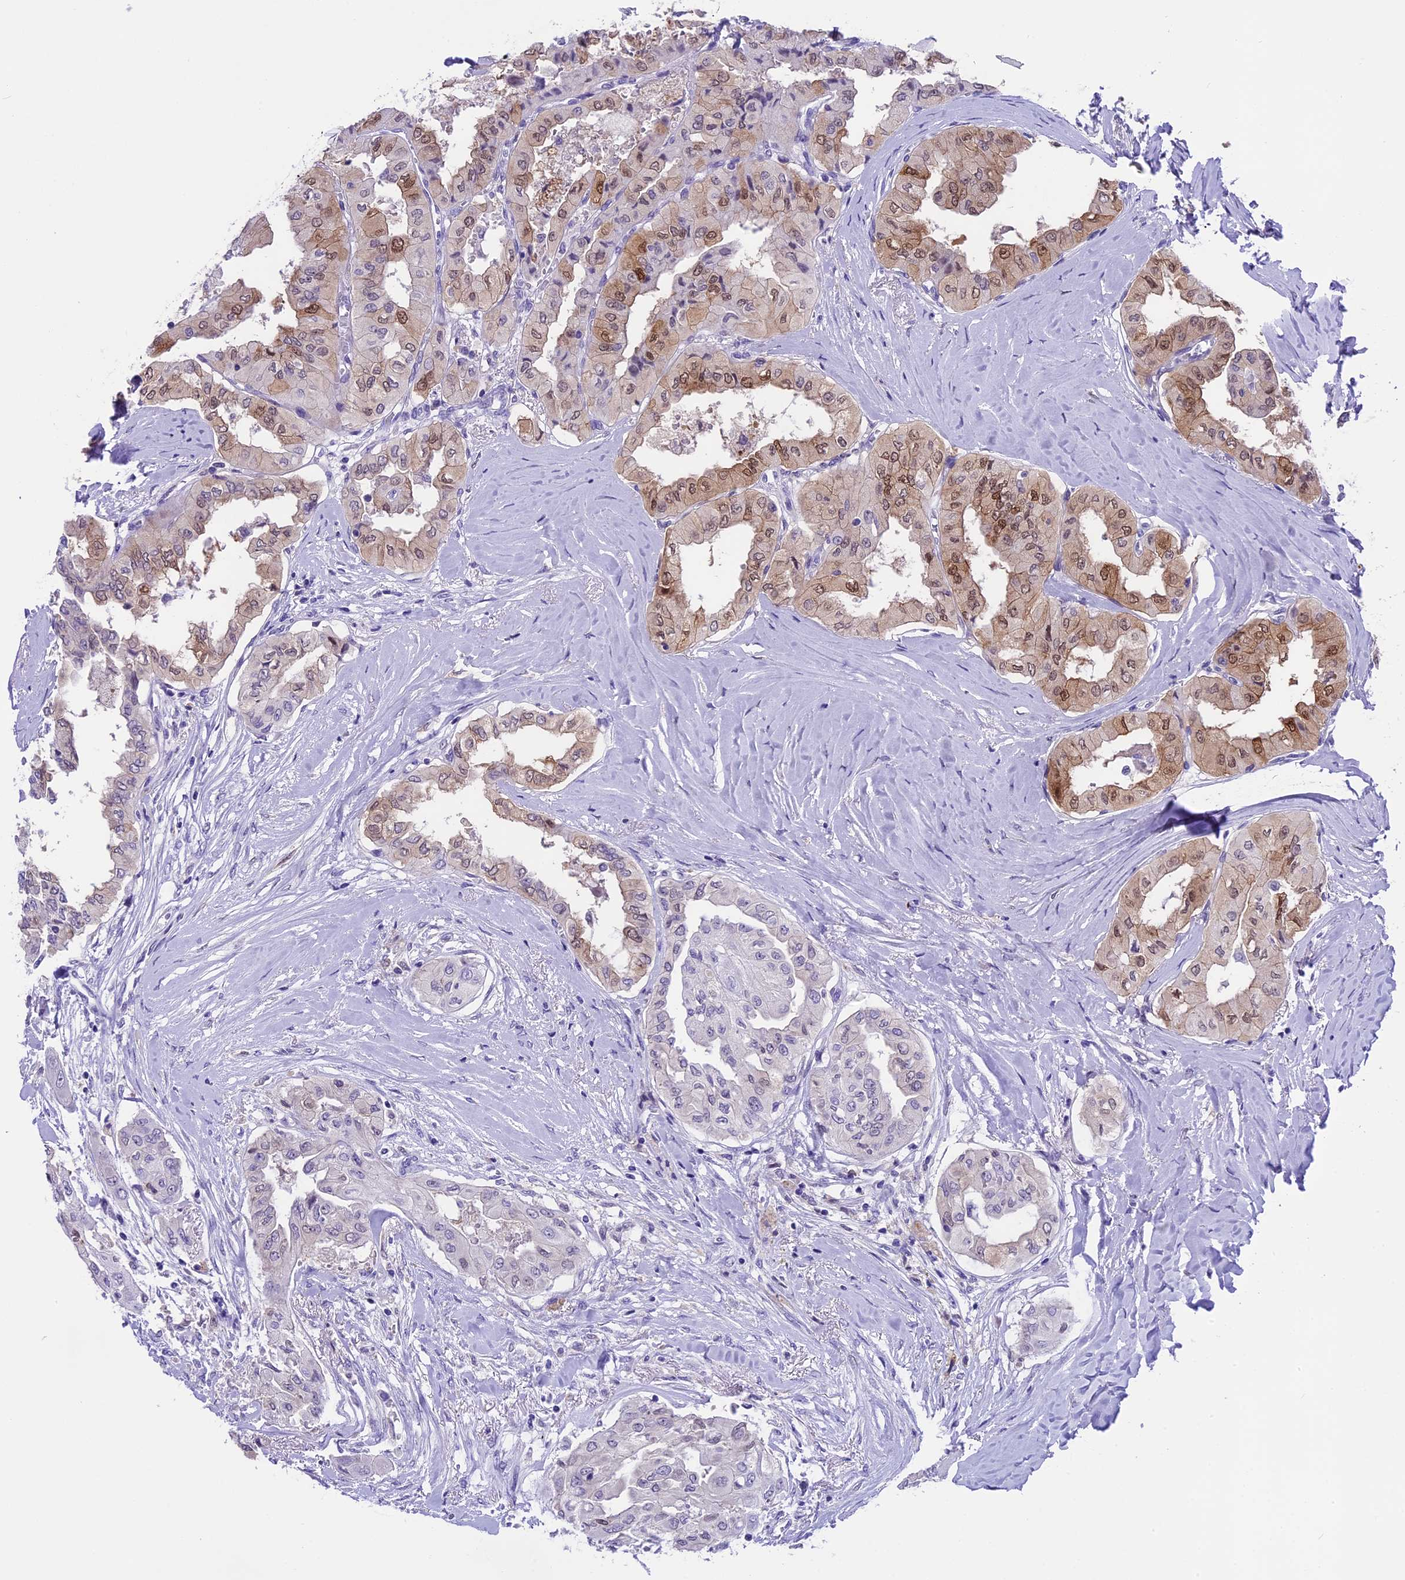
{"staining": {"intensity": "moderate", "quantity": "<25%", "location": "cytoplasmic/membranous,nuclear"}, "tissue": "thyroid cancer", "cell_type": "Tumor cells", "image_type": "cancer", "snomed": [{"axis": "morphology", "description": "Papillary adenocarcinoma, NOS"}, {"axis": "topography", "description": "Thyroid gland"}], "caption": "Moderate cytoplasmic/membranous and nuclear positivity is seen in approximately <25% of tumor cells in thyroid papillary adenocarcinoma.", "gene": "PRR15", "patient": {"sex": "female", "age": 59}}